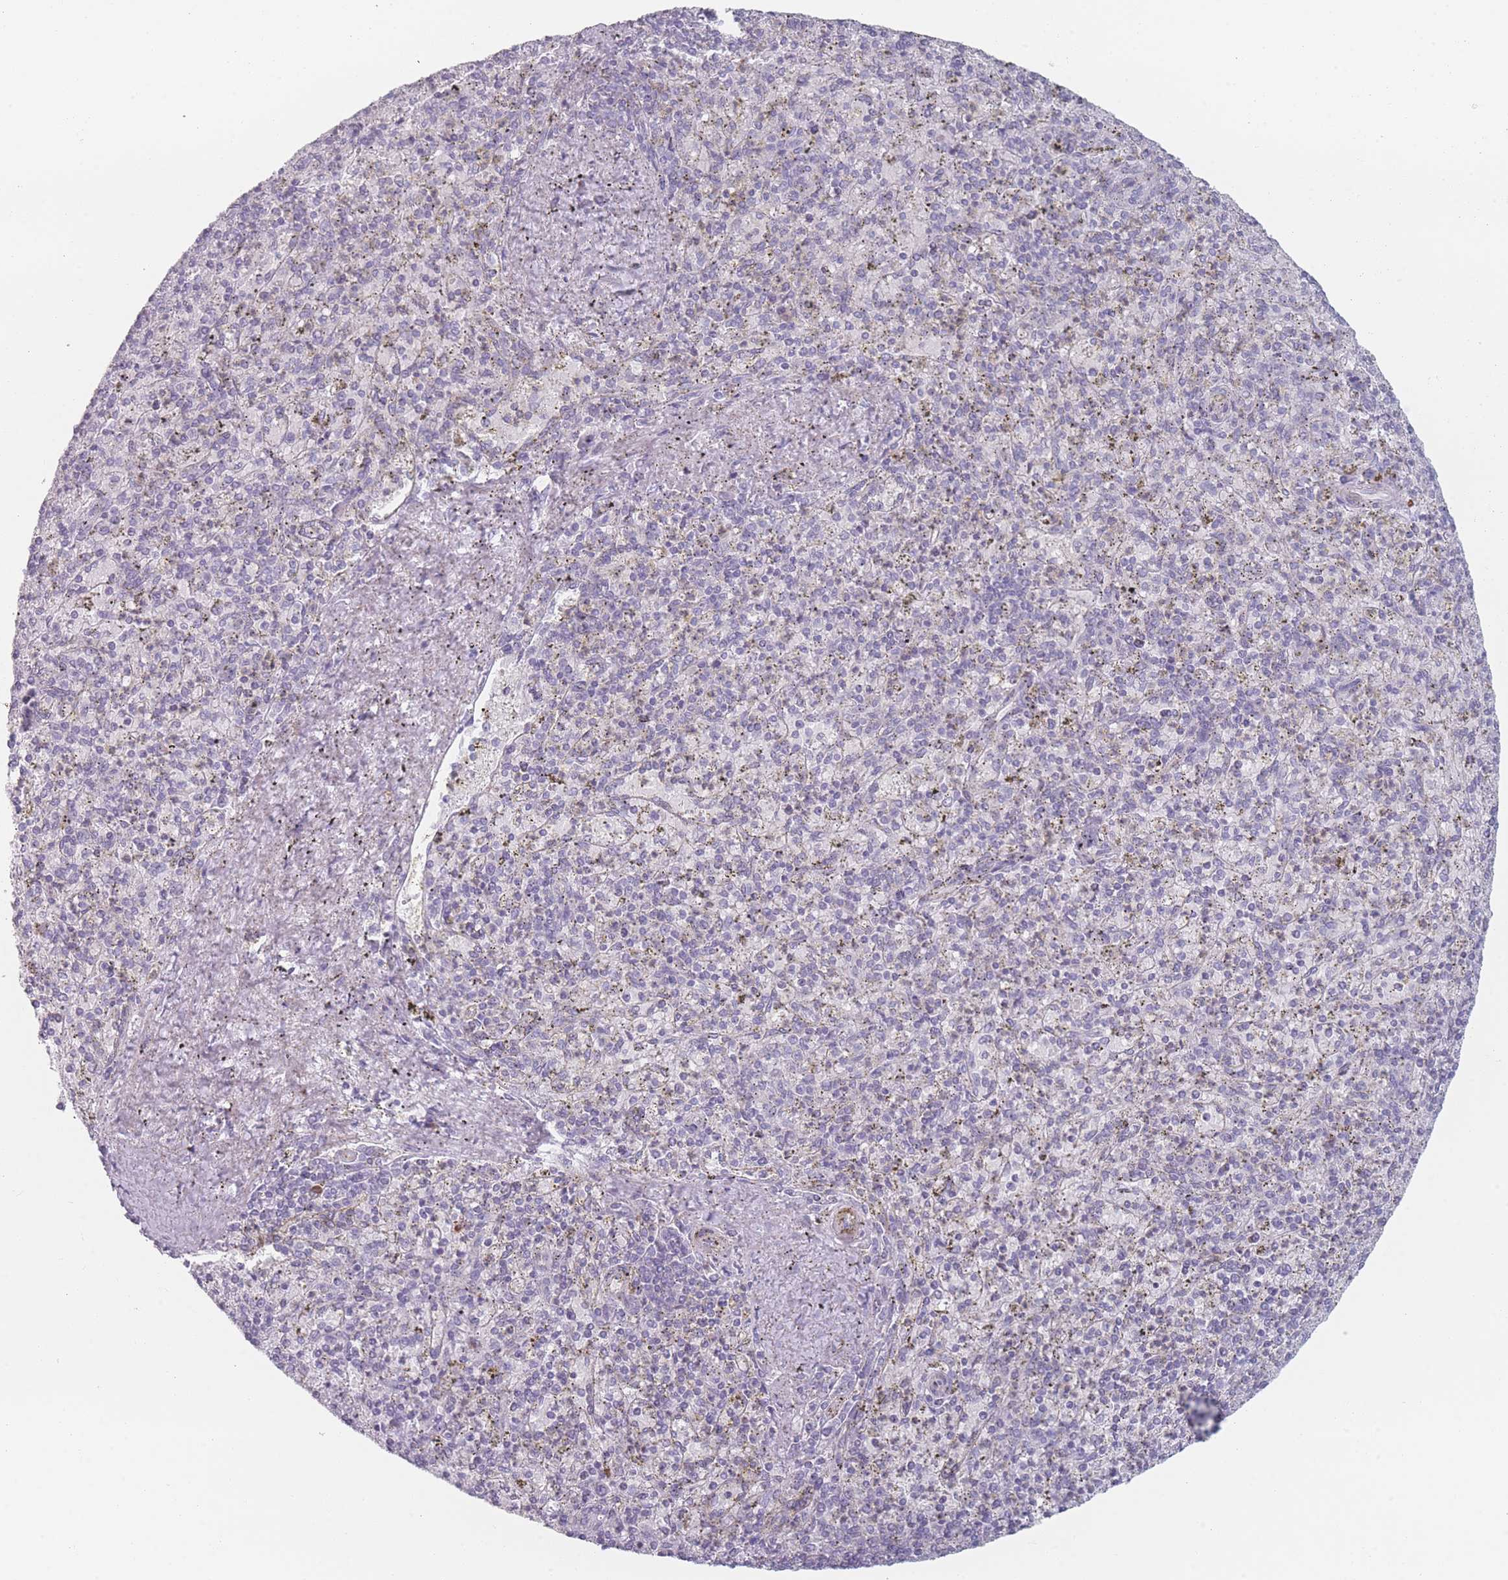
{"staining": {"intensity": "negative", "quantity": "none", "location": "none"}, "tissue": "spleen", "cell_type": "Cells in red pulp", "image_type": "normal", "snomed": [{"axis": "morphology", "description": "Normal tissue, NOS"}, {"axis": "topography", "description": "Spleen"}], "caption": "This photomicrograph is of normal spleen stained with immunohistochemistry (IHC) to label a protein in brown with the nuclei are counter-stained blue. There is no expression in cells in red pulp. Nuclei are stained in blue.", "gene": "RNF4", "patient": {"sex": "male", "age": 72}}